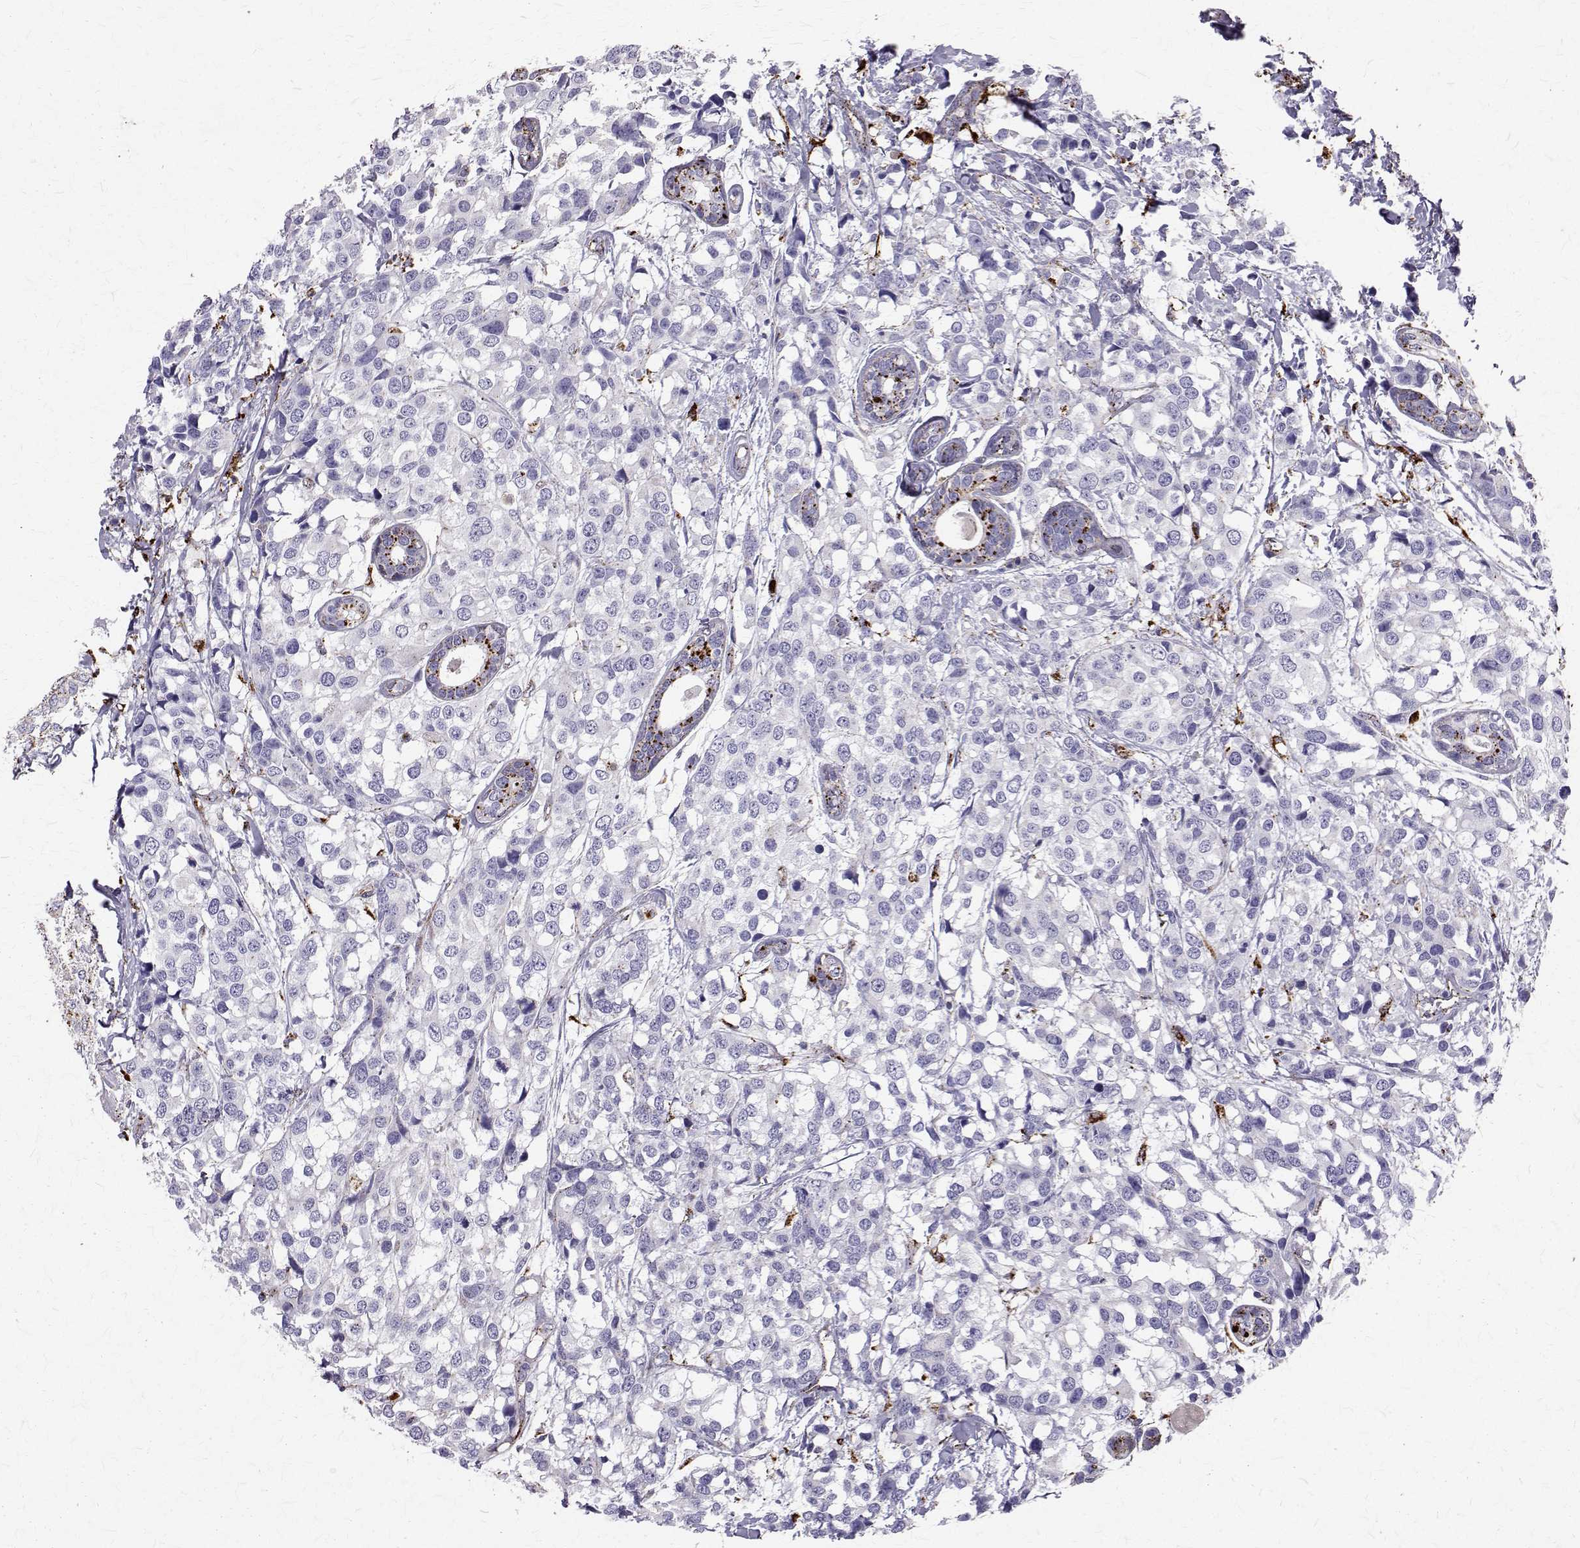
{"staining": {"intensity": "strong", "quantity": "<25%", "location": "cytoplasmic/membranous"}, "tissue": "breast cancer", "cell_type": "Tumor cells", "image_type": "cancer", "snomed": [{"axis": "morphology", "description": "Lobular carcinoma"}, {"axis": "topography", "description": "Breast"}], "caption": "A micrograph of breast lobular carcinoma stained for a protein displays strong cytoplasmic/membranous brown staining in tumor cells.", "gene": "TPP1", "patient": {"sex": "female", "age": 59}}